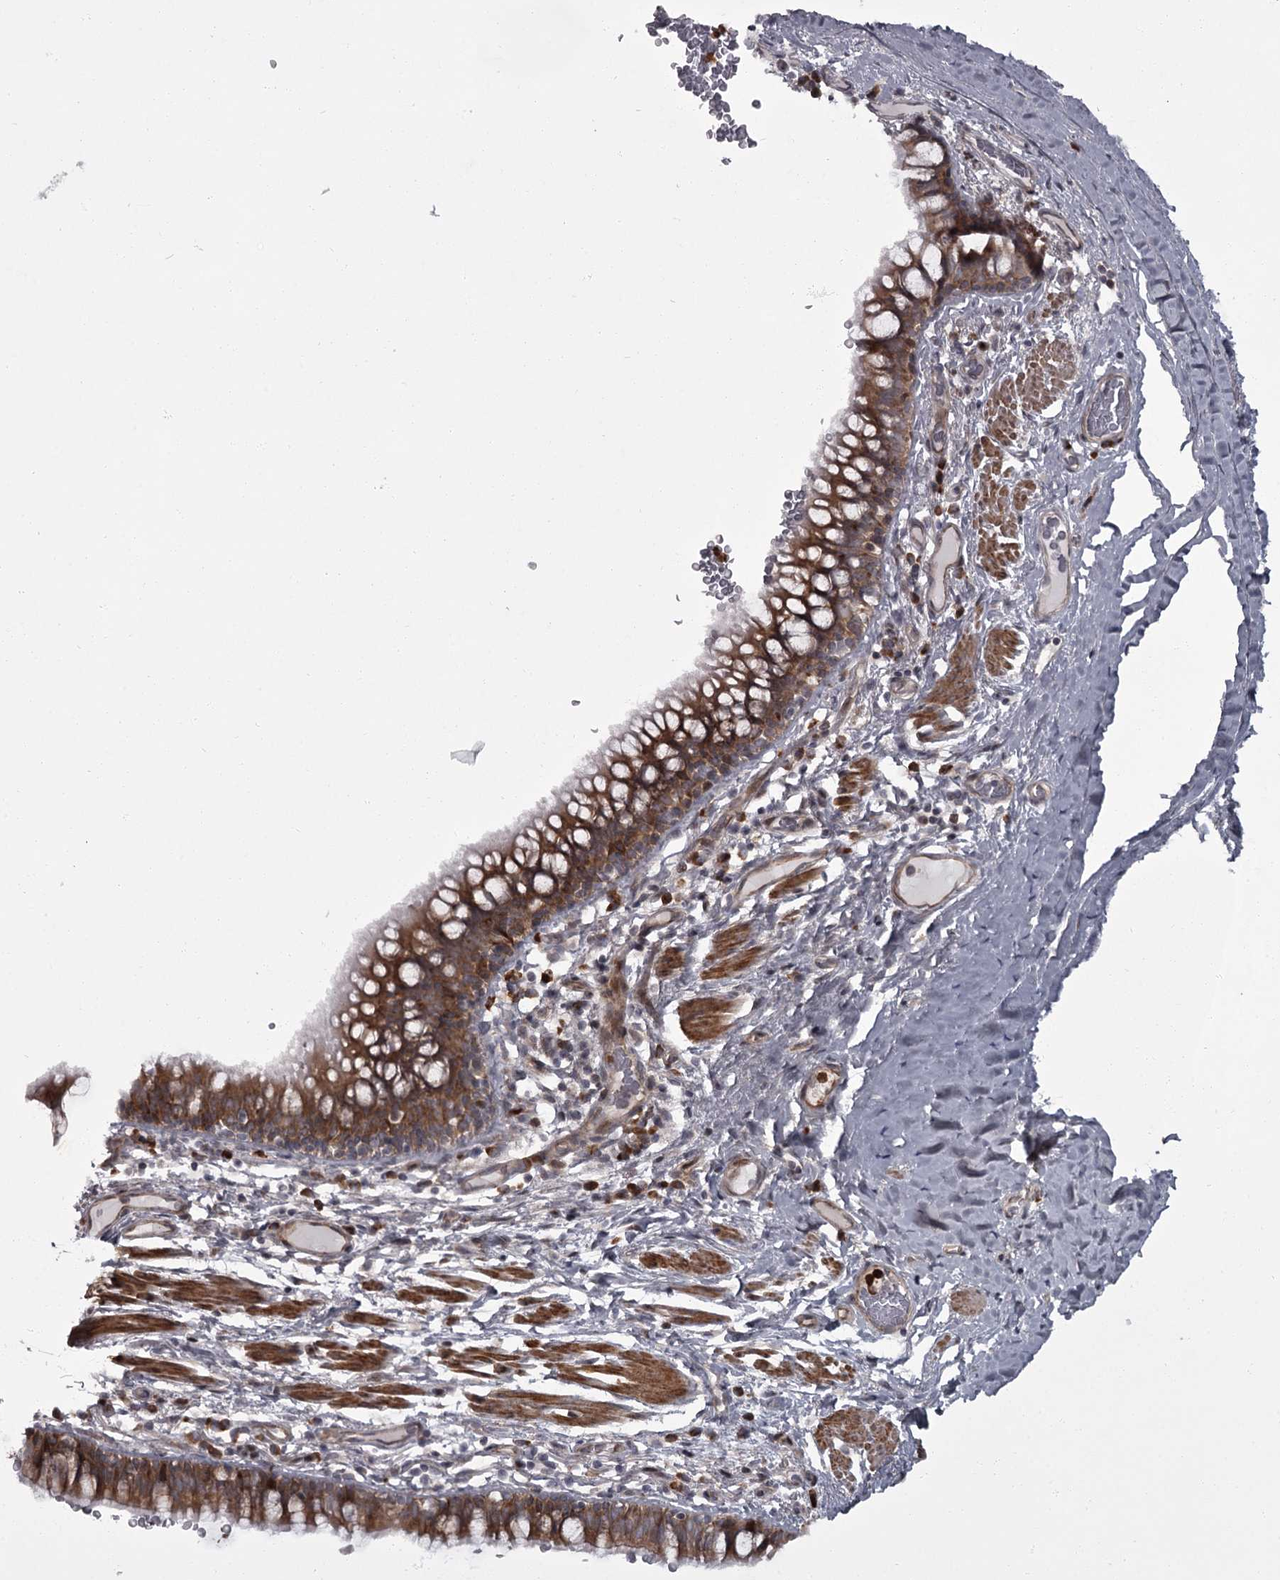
{"staining": {"intensity": "moderate", "quantity": ">75%", "location": "cytoplasmic/membranous"}, "tissue": "bronchus", "cell_type": "Respiratory epithelial cells", "image_type": "normal", "snomed": [{"axis": "morphology", "description": "Normal tissue, NOS"}, {"axis": "topography", "description": "Cartilage tissue"}, {"axis": "topography", "description": "Bronchus"}], "caption": "Unremarkable bronchus displays moderate cytoplasmic/membranous expression in about >75% of respiratory epithelial cells, visualized by immunohistochemistry.", "gene": "THAP9", "patient": {"sex": "female", "age": 36}}